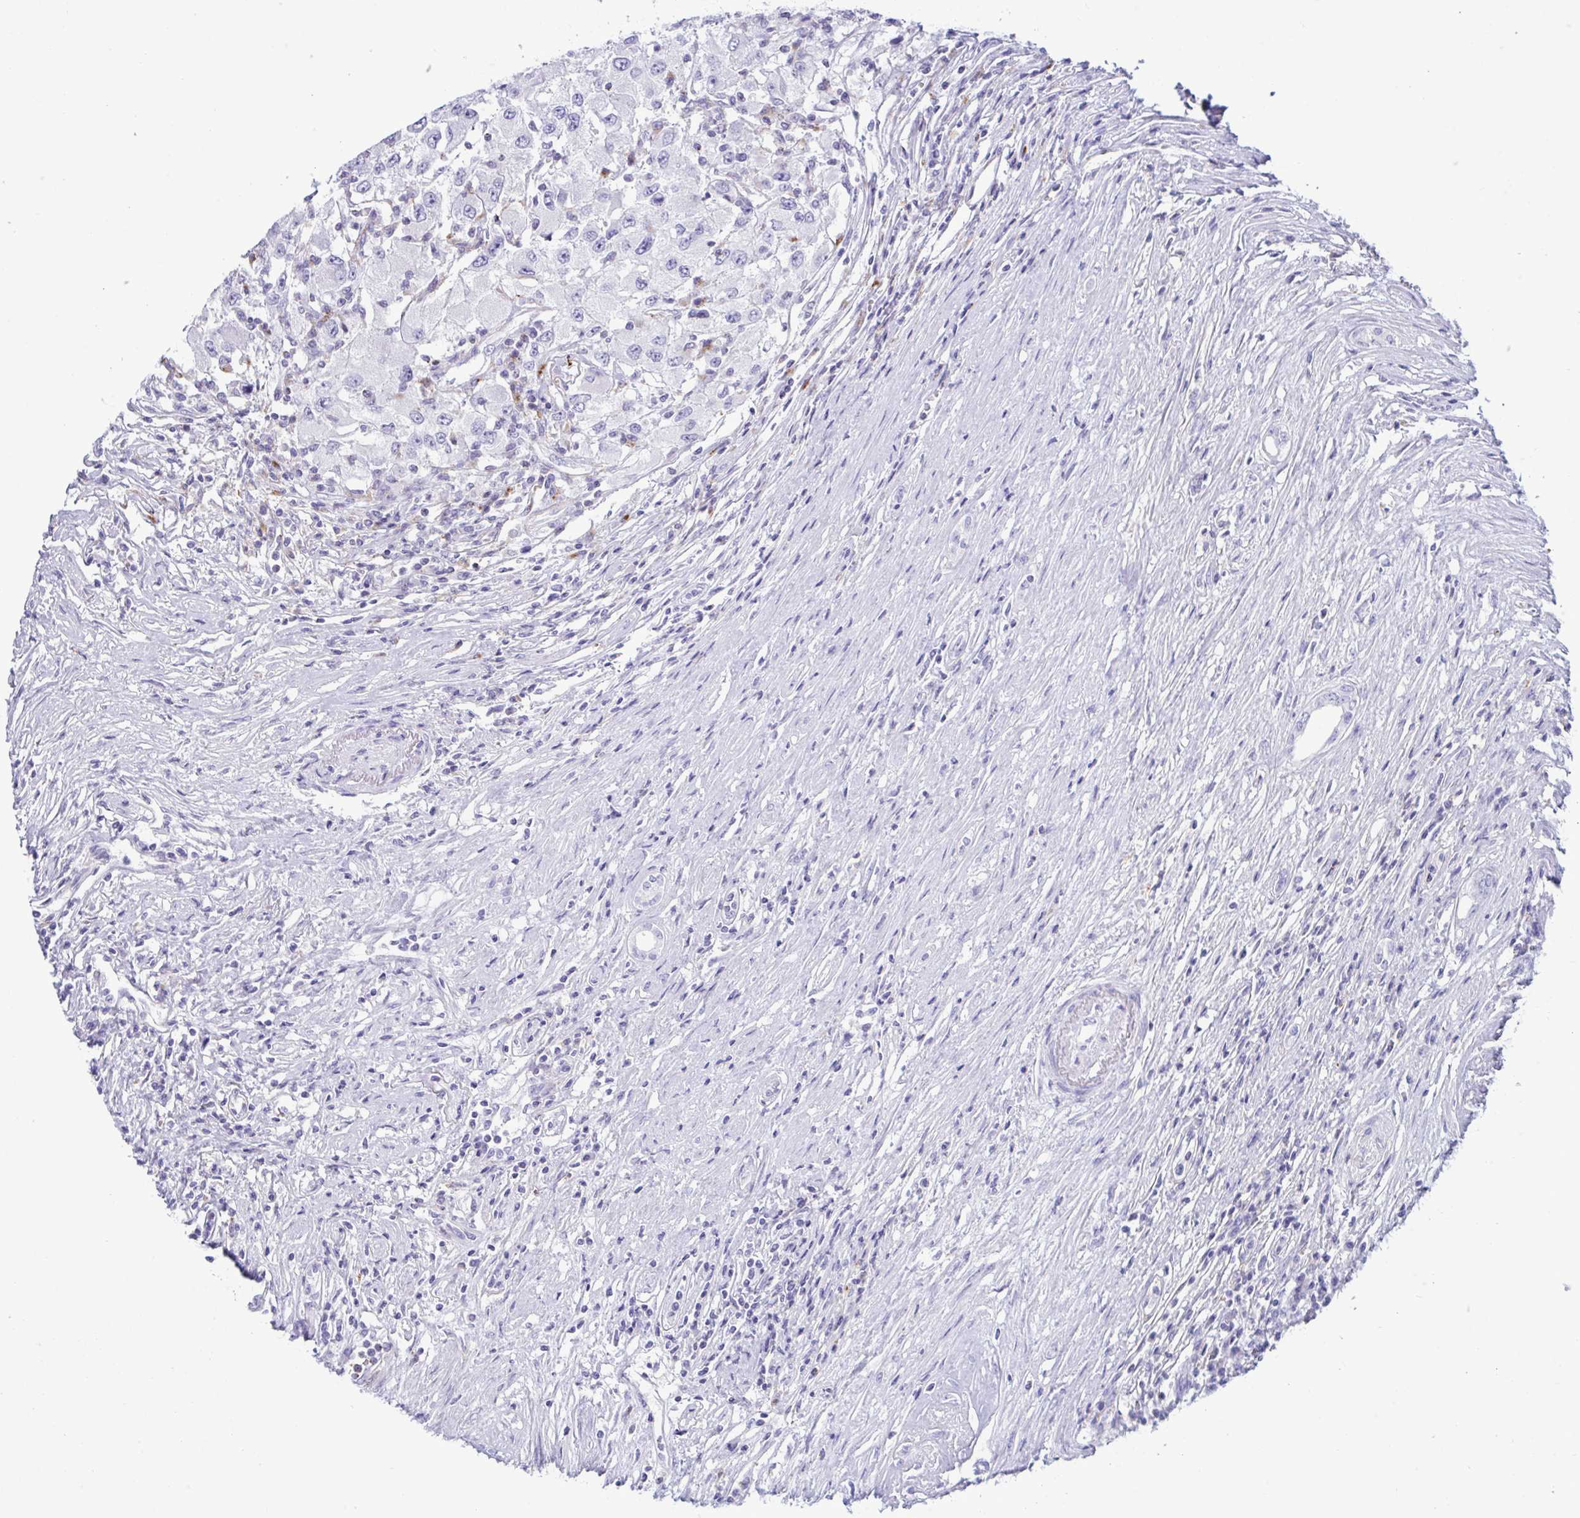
{"staining": {"intensity": "negative", "quantity": "none", "location": "none"}, "tissue": "renal cancer", "cell_type": "Tumor cells", "image_type": "cancer", "snomed": [{"axis": "morphology", "description": "Adenocarcinoma, NOS"}, {"axis": "topography", "description": "Kidney"}], "caption": "A micrograph of human renal cancer is negative for staining in tumor cells.", "gene": "XCL1", "patient": {"sex": "female", "age": 67}}